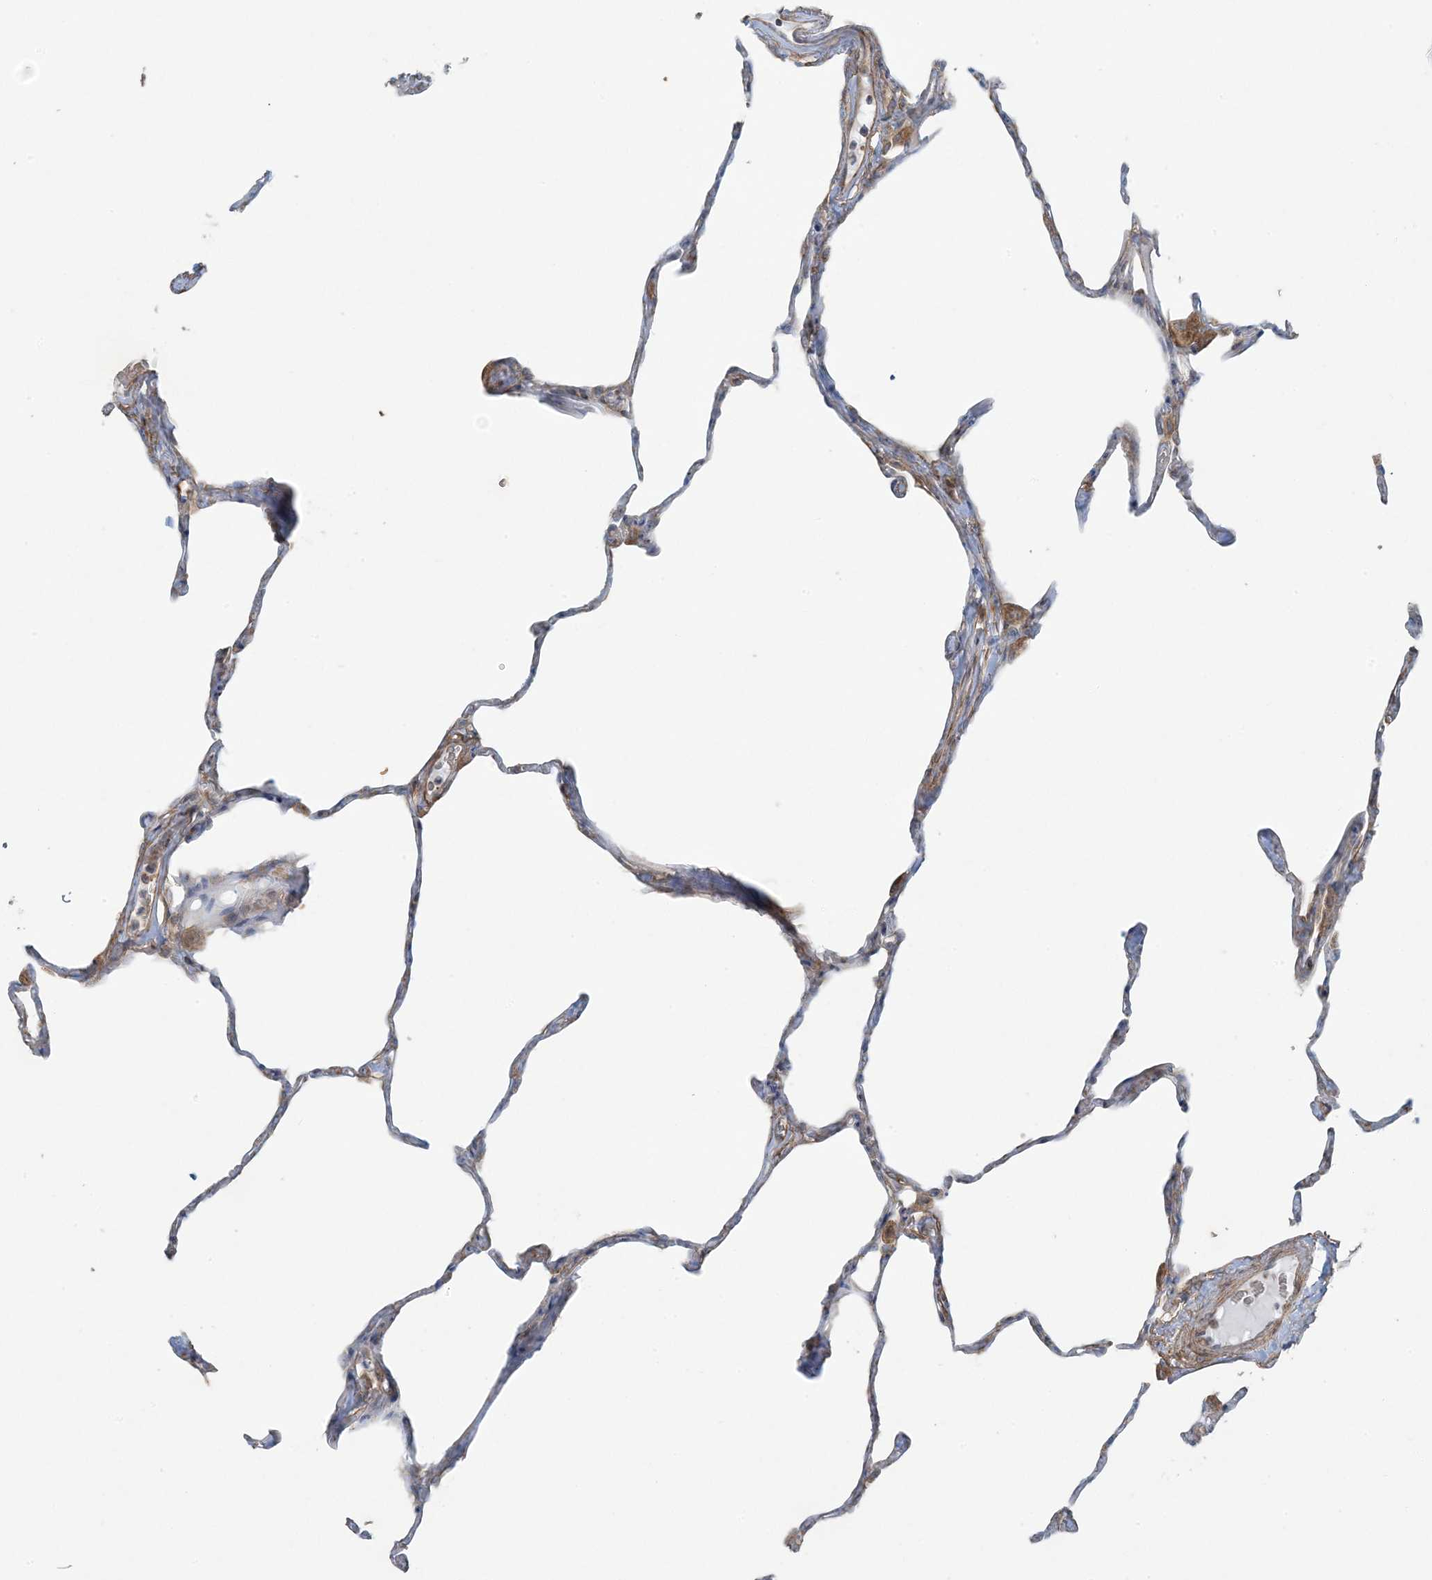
{"staining": {"intensity": "moderate", "quantity": "25%-75%", "location": "cytoplasmic/membranous"}, "tissue": "lung", "cell_type": "Alveolar cells", "image_type": "normal", "snomed": [{"axis": "morphology", "description": "Normal tissue, NOS"}, {"axis": "topography", "description": "Lung"}], "caption": "An immunohistochemistry (IHC) photomicrograph of benign tissue is shown. Protein staining in brown highlights moderate cytoplasmic/membranous positivity in lung within alveolar cells.", "gene": "PIK3R4", "patient": {"sex": "male", "age": 65}}